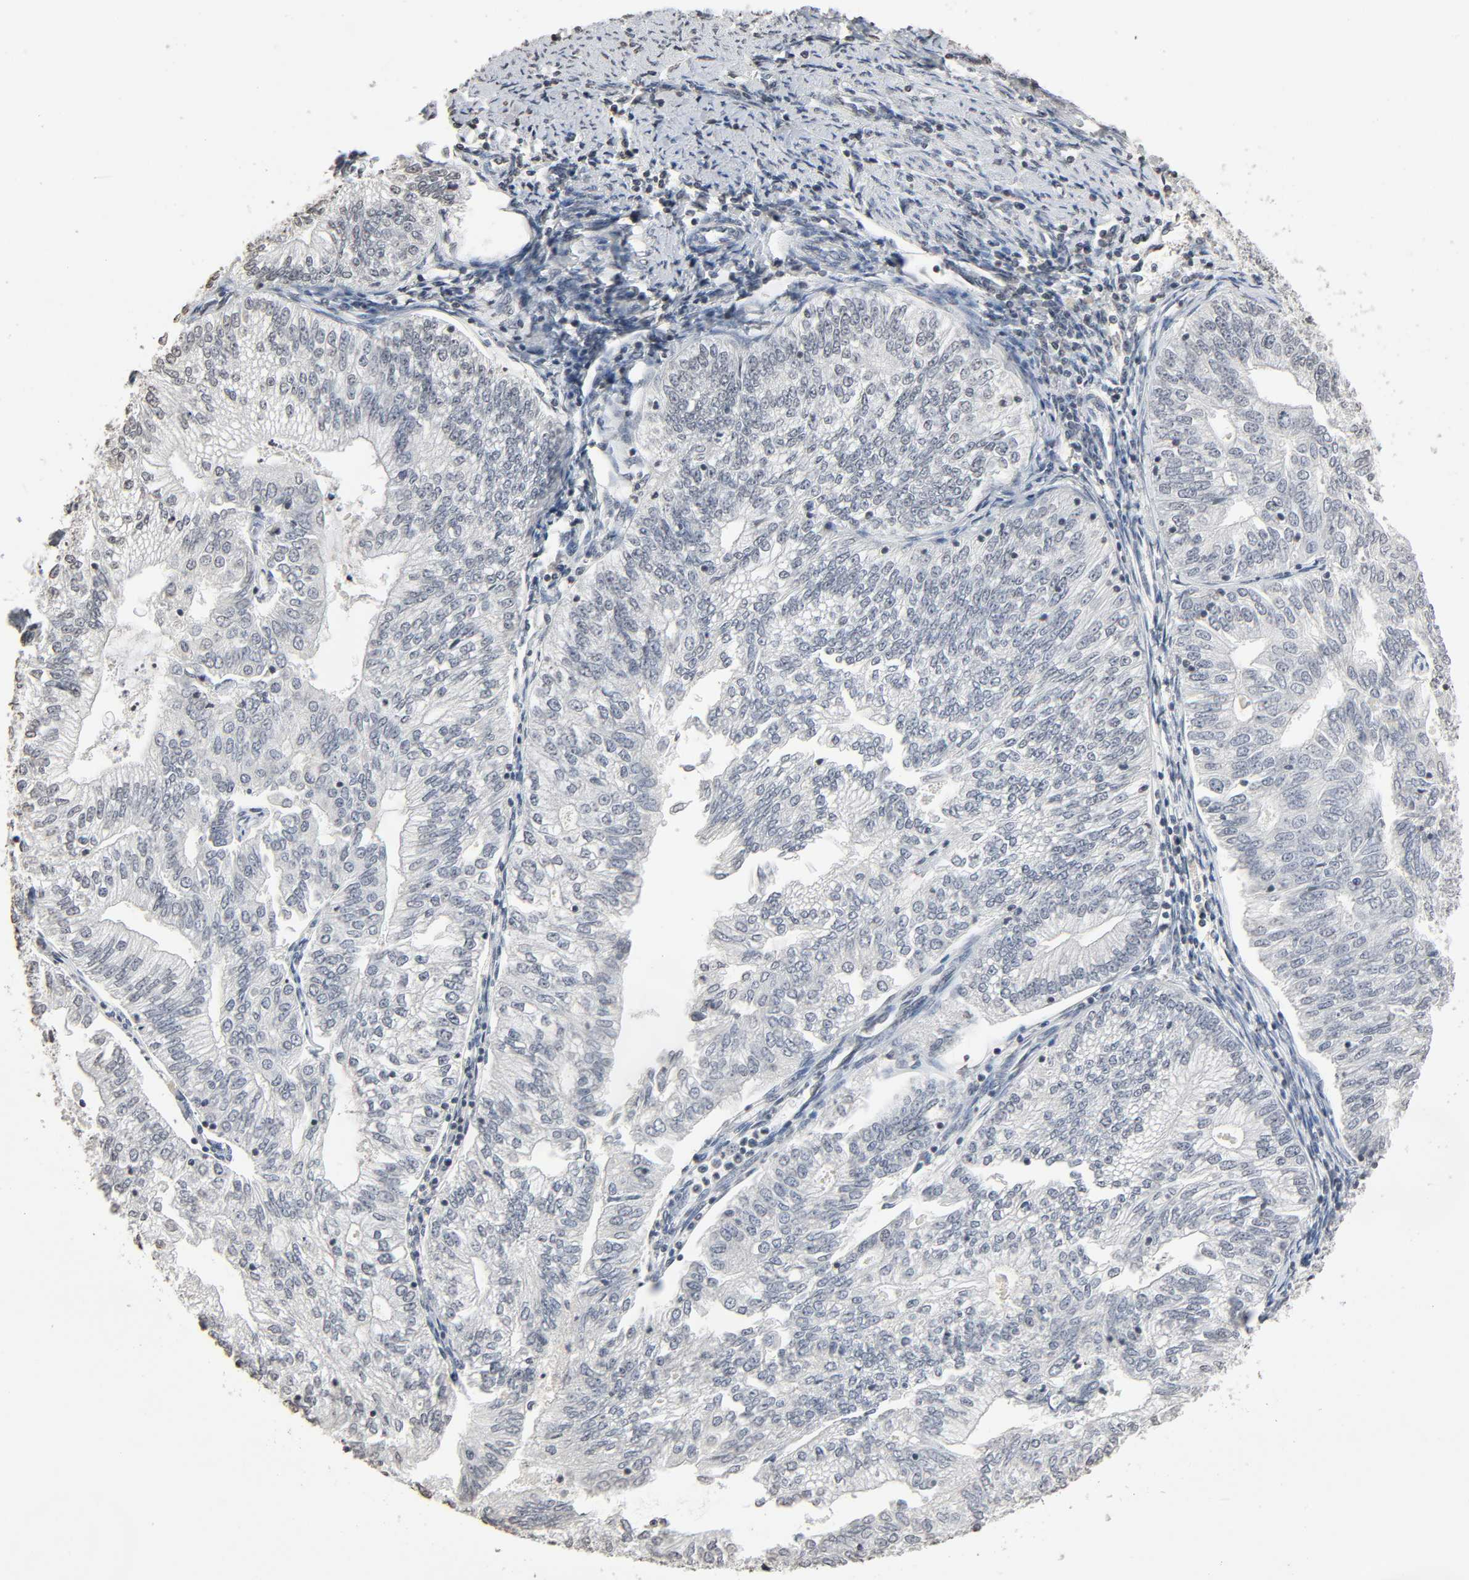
{"staining": {"intensity": "negative", "quantity": "none", "location": "none"}, "tissue": "endometrial cancer", "cell_type": "Tumor cells", "image_type": "cancer", "snomed": [{"axis": "morphology", "description": "Adenocarcinoma, NOS"}, {"axis": "topography", "description": "Endometrium"}], "caption": "Immunohistochemistry (IHC) micrograph of human adenocarcinoma (endometrial) stained for a protein (brown), which displays no positivity in tumor cells. (DAB (3,3'-diaminobenzidine) immunohistochemistry with hematoxylin counter stain).", "gene": "STK4", "patient": {"sex": "female", "age": 69}}